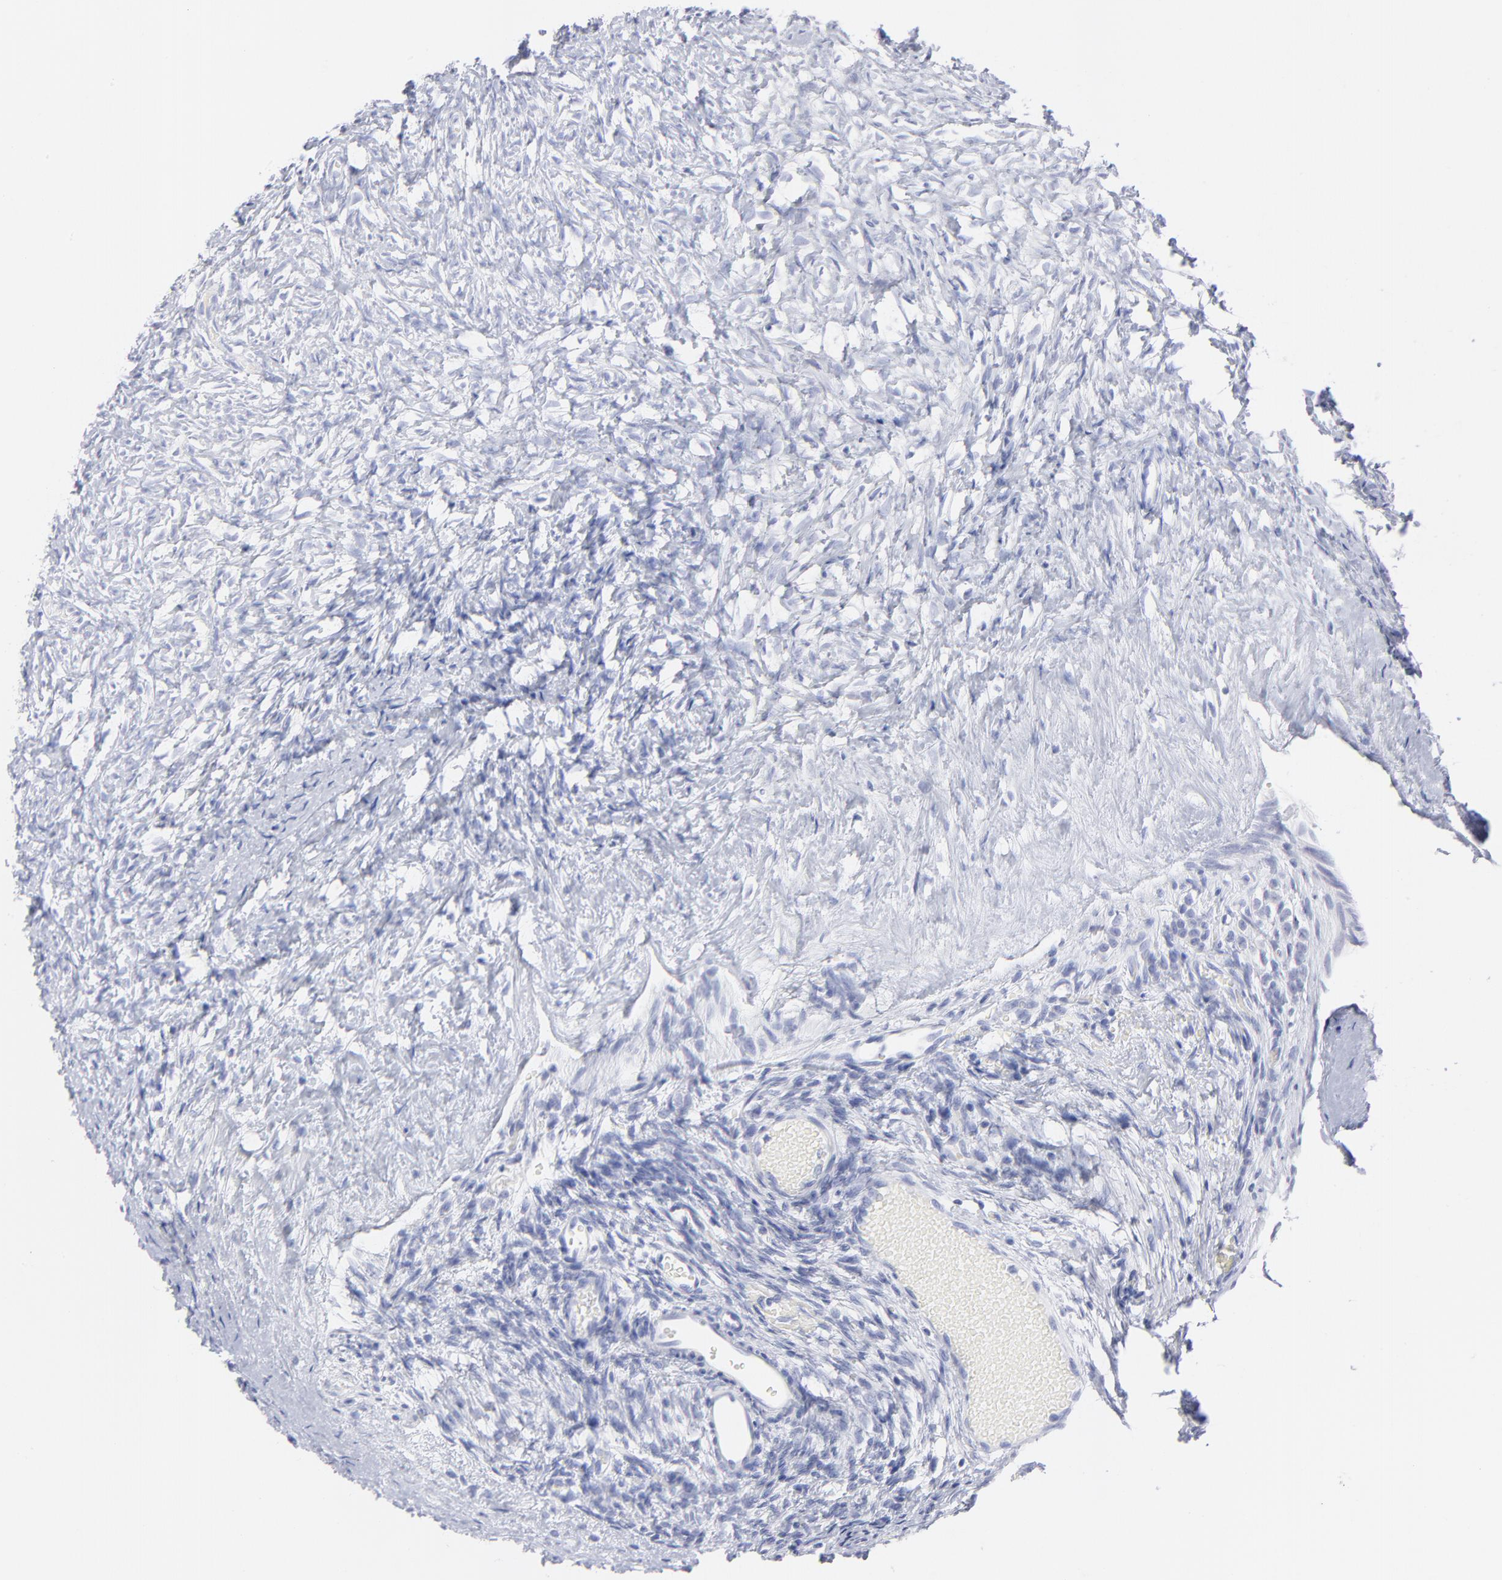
{"staining": {"intensity": "negative", "quantity": "none", "location": "none"}, "tissue": "ovary", "cell_type": "Follicle cells", "image_type": "normal", "snomed": [{"axis": "morphology", "description": "Normal tissue, NOS"}, {"axis": "topography", "description": "Ovary"}], "caption": "An immunohistochemistry (IHC) photomicrograph of normal ovary is shown. There is no staining in follicle cells of ovary. (Brightfield microscopy of DAB (3,3'-diaminobenzidine) immunohistochemistry at high magnification).", "gene": "CCNB1", "patient": {"sex": "female", "age": 35}}